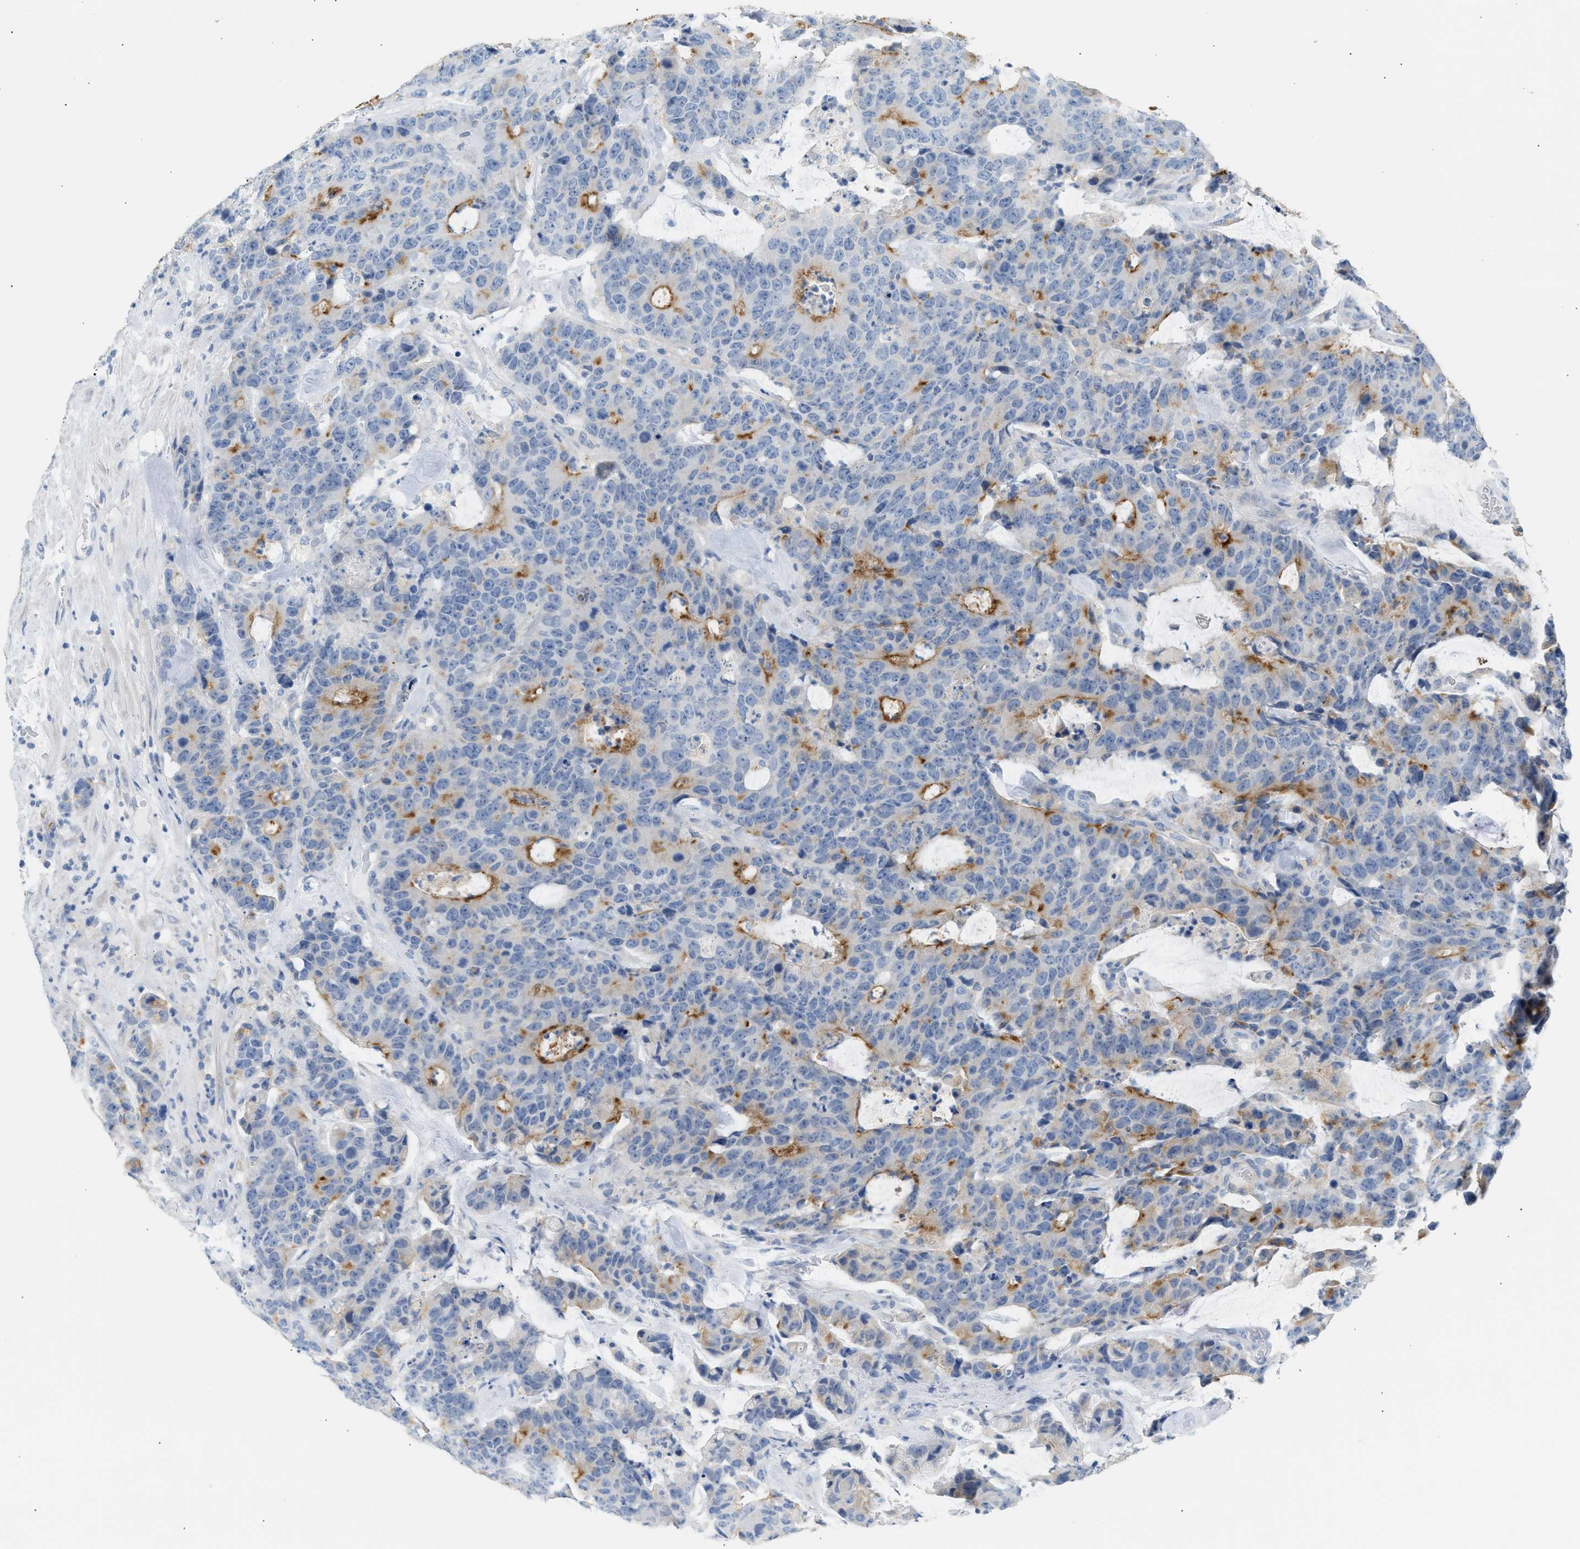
{"staining": {"intensity": "moderate", "quantity": "25%-75%", "location": "cytoplasmic/membranous"}, "tissue": "colorectal cancer", "cell_type": "Tumor cells", "image_type": "cancer", "snomed": [{"axis": "morphology", "description": "Adenocarcinoma, NOS"}, {"axis": "topography", "description": "Colon"}], "caption": "This photomicrograph shows IHC staining of colorectal adenocarcinoma, with medium moderate cytoplasmic/membranous staining in approximately 25%-75% of tumor cells.", "gene": "ERBB2", "patient": {"sex": "female", "age": 86}}